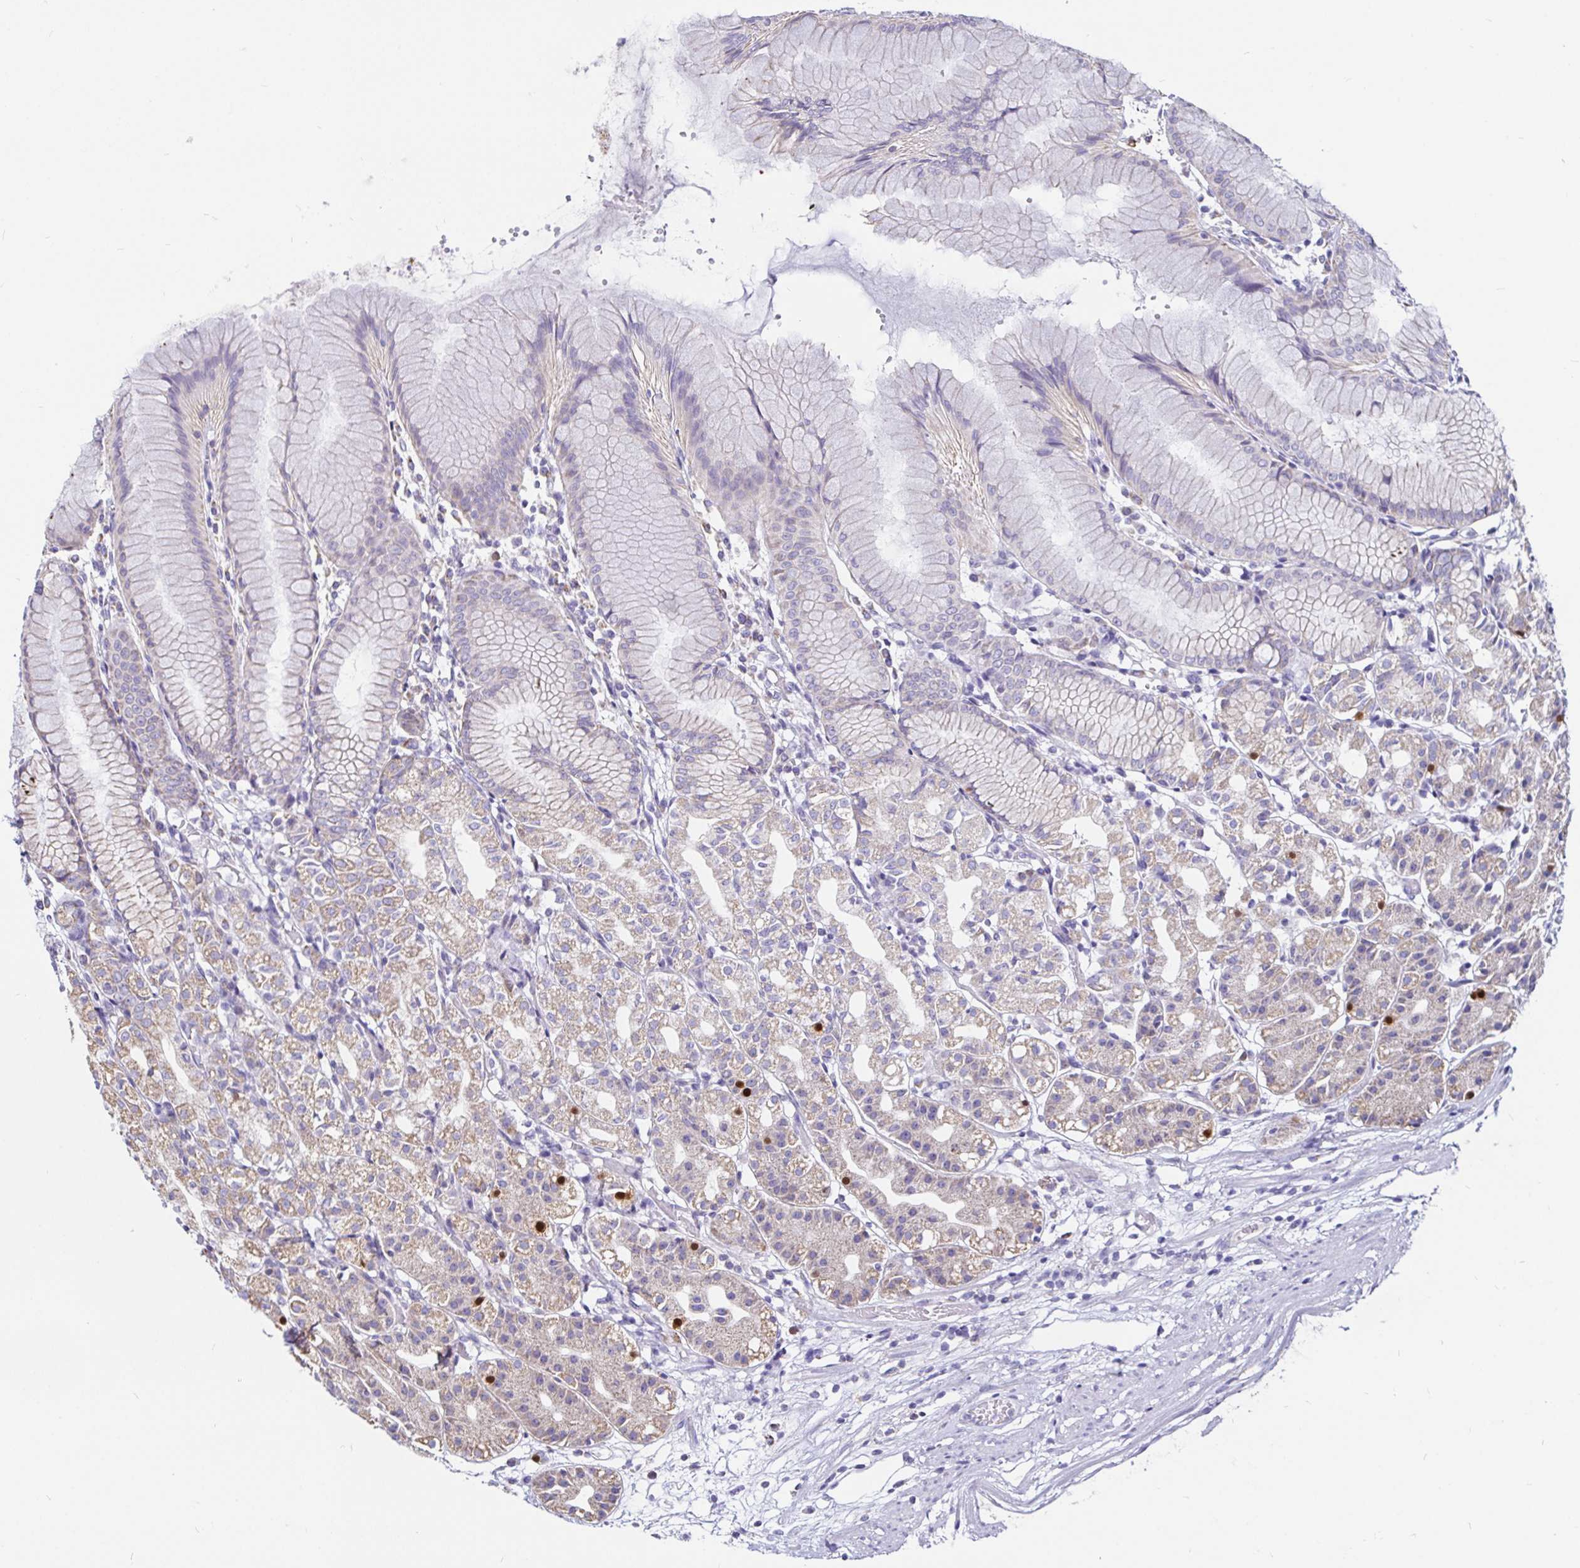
{"staining": {"intensity": "weak", "quantity": "25%-75%", "location": "cytoplasmic/membranous"}, "tissue": "stomach", "cell_type": "Glandular cells", "image_type": "normal", "snomed": [{"axis": "morphology", "description": "Normal tissue, NOS"}, {"axis": "topography", "description": "Stomach"}], "caption": "Immunohistochemical staining of unremarkable human stomach reveals low levels of weak cytoplasmic/membranous expression in approximately 25%-75% of glandular cells. The protein is shown in brown color, while the nuclei are stained blue.", "gene": "PGAM2", "patient": {"sex": "female", "age": 57}}